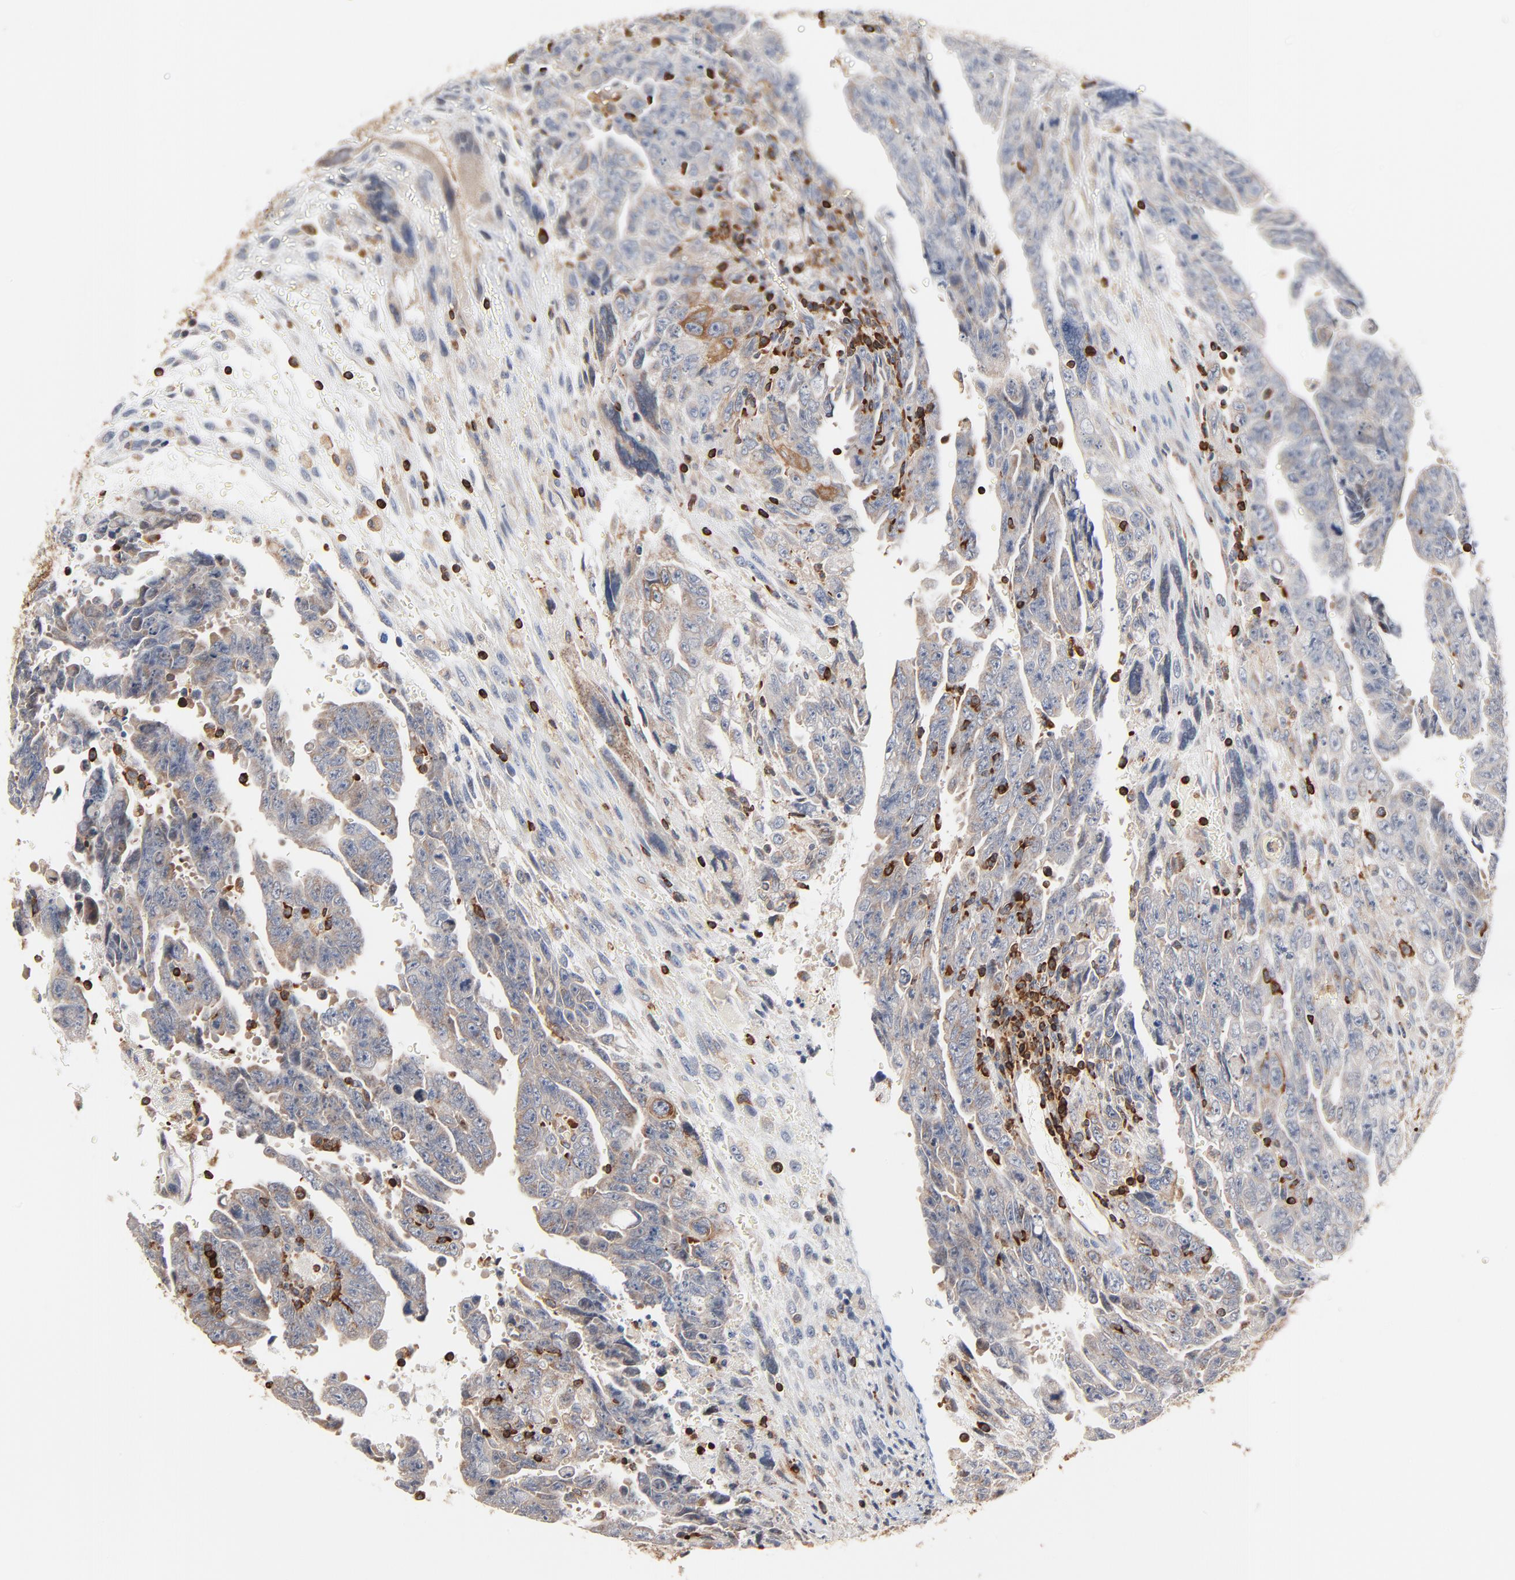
{"staining": {"intensity": "negative", "quantity": "none", "location": "none"}, "tissue": "testis cancer", "cell_type": "Tumor cells", "image_type": "cancer", "snomed": [{"axis": "morphology", "description": "Carcinoma, Embryonal, NOS"}, {"axis": "topography", "description": "Testis"}], "caption": "Protein analysis of testis embryonal carcinoma displays no significant staining in tumor cells.", "gene": "SH3KBP1", "patient": {"sex": "male", "age": 28}}